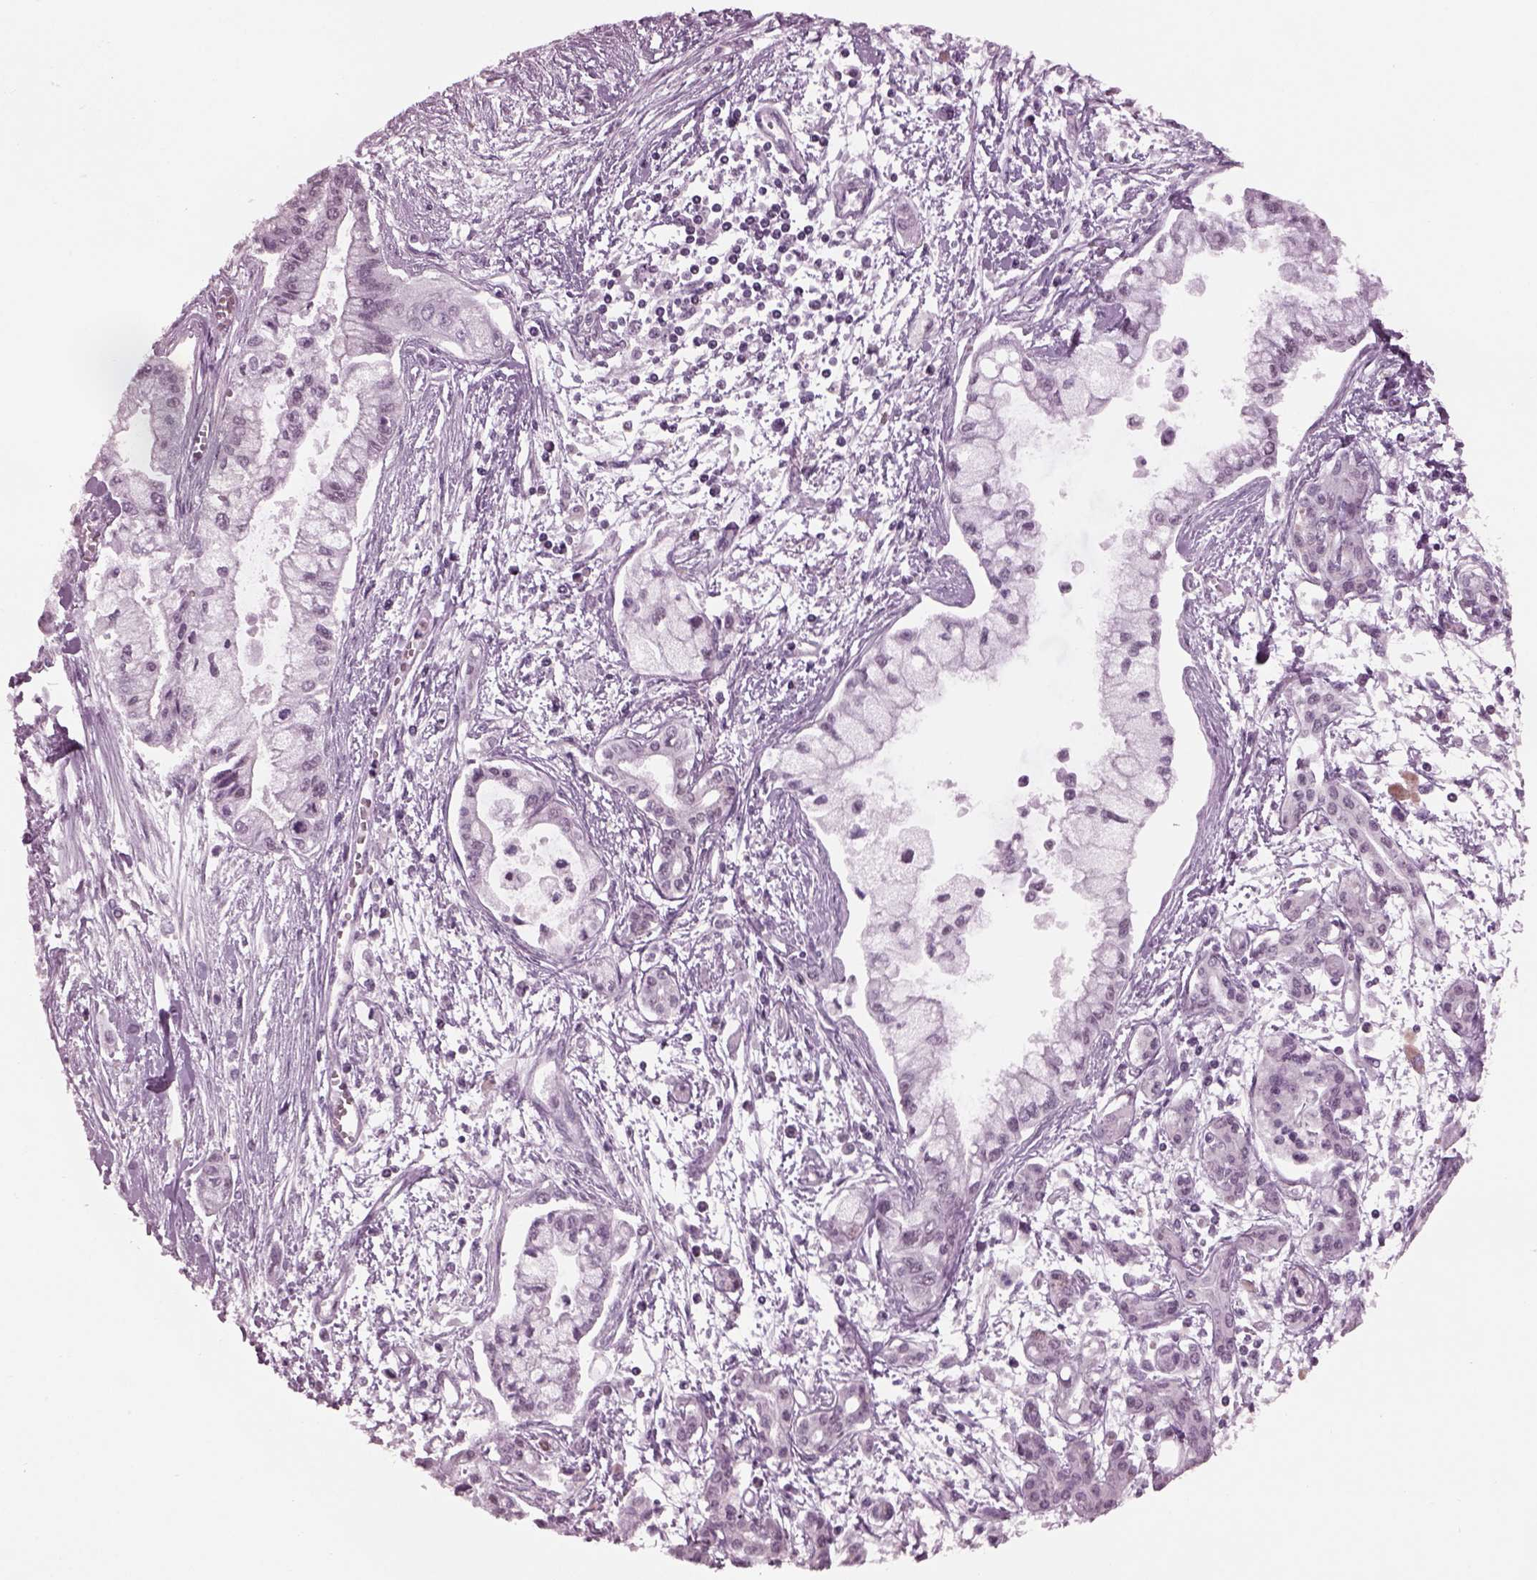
{"staining": {"intensity": "negative", "quantity": "none", "location": "none"}, "tissue": "pancreatic cancer", "cell_type": "Tumor cells", "image_type": "cancer", "snomed": [{"axis": "morphology", "description": "Adenocarcinoma, NOS"}, {"axis": "topography", "description": "Pancreas"}], "caption": "Pancreatic cancer (adenocarcinoma) stained for a protein using immunohistochemistry exhibits no expression tumor cells.", "gene": "RUVBL2", "patient": {"sex": "male", "age": 54}}